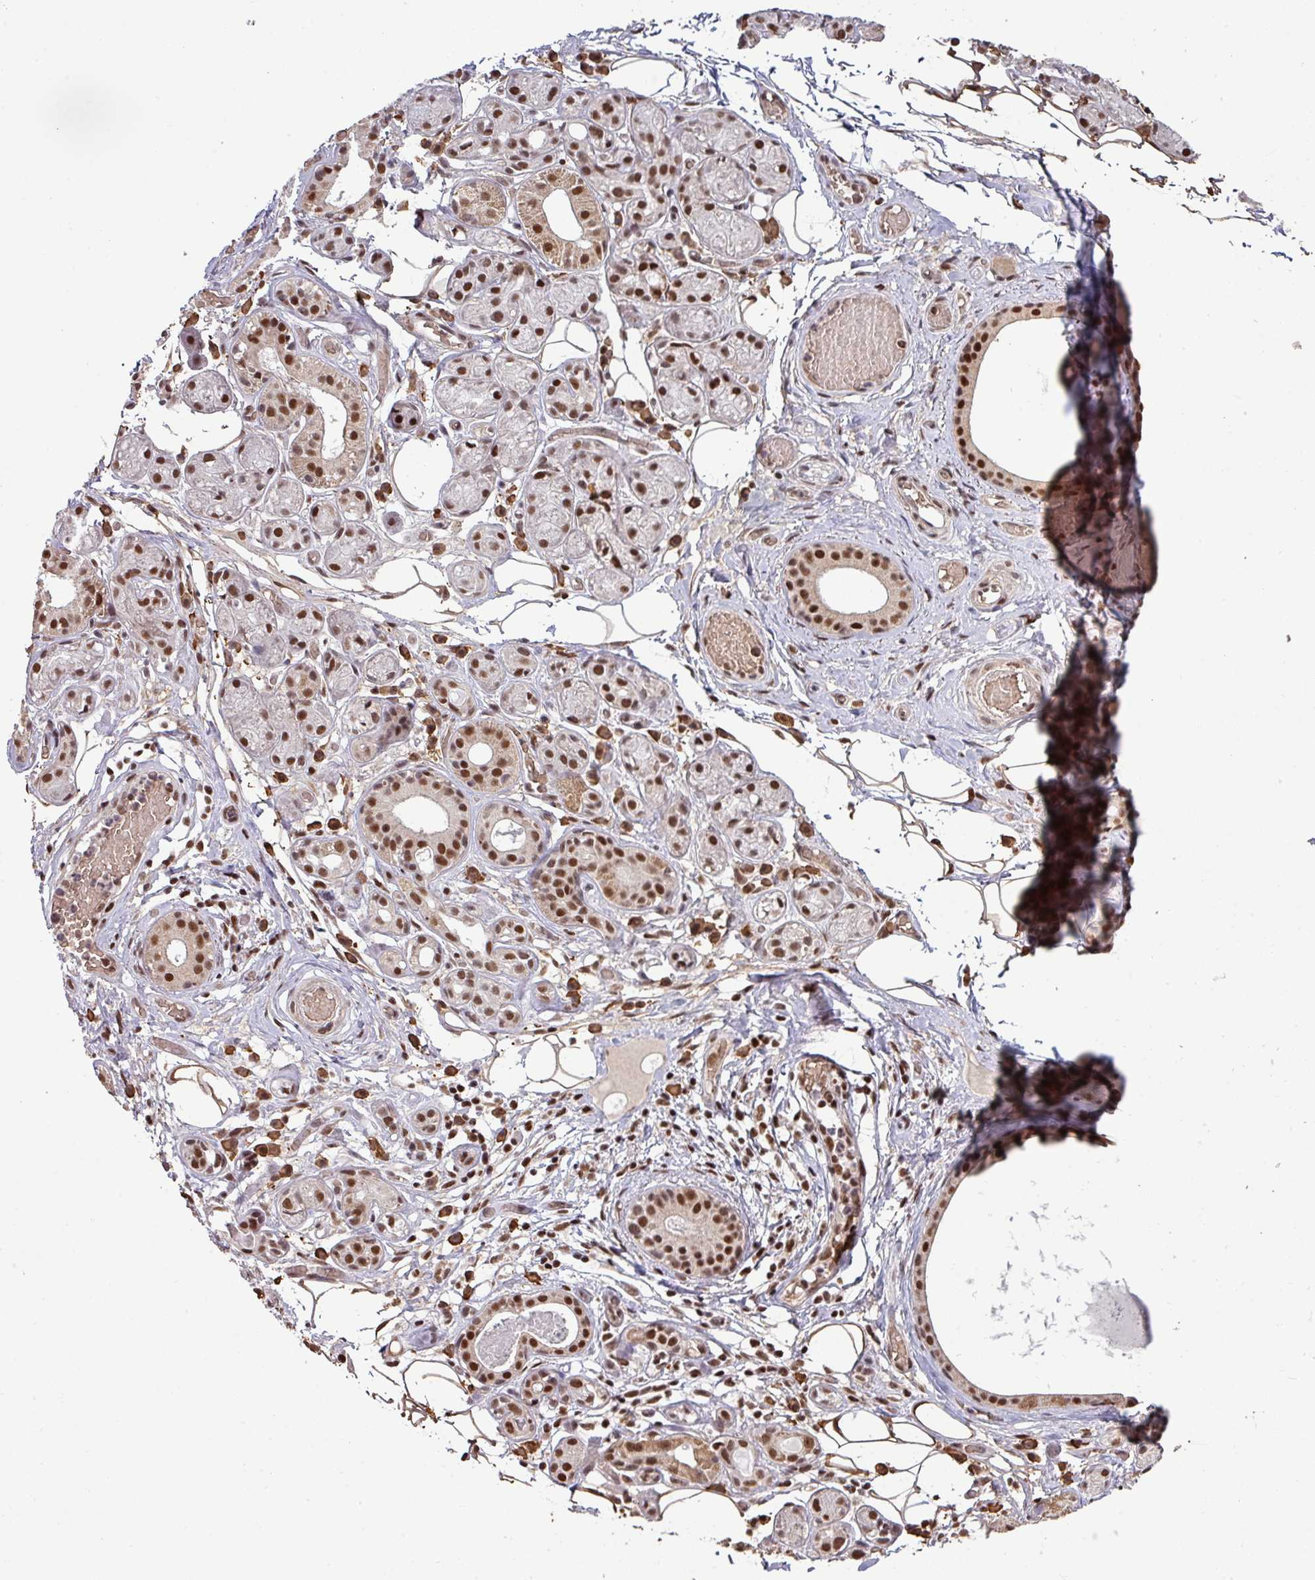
{"staining": {"intensity": "strong", "quantity": ">75%", "location": "nuclear"}, "tissue": "salivary gland", "cell_type": "Glandular cells", "image_type": "normal", "snomed": [{"axis": "morphology", "description": "Normal tissue, NOS"}, {"axis": "topography", "description": "Salivary gland"}], "caption": "High-power microscopy captured an immunohistochemistry (IHC) micrograph of normal salivary gland, revealing strong nuclear expression in approximately >75% of glandular cells.", "gene": "PHF23", "patient": {"sex": "male", "age": 82}}